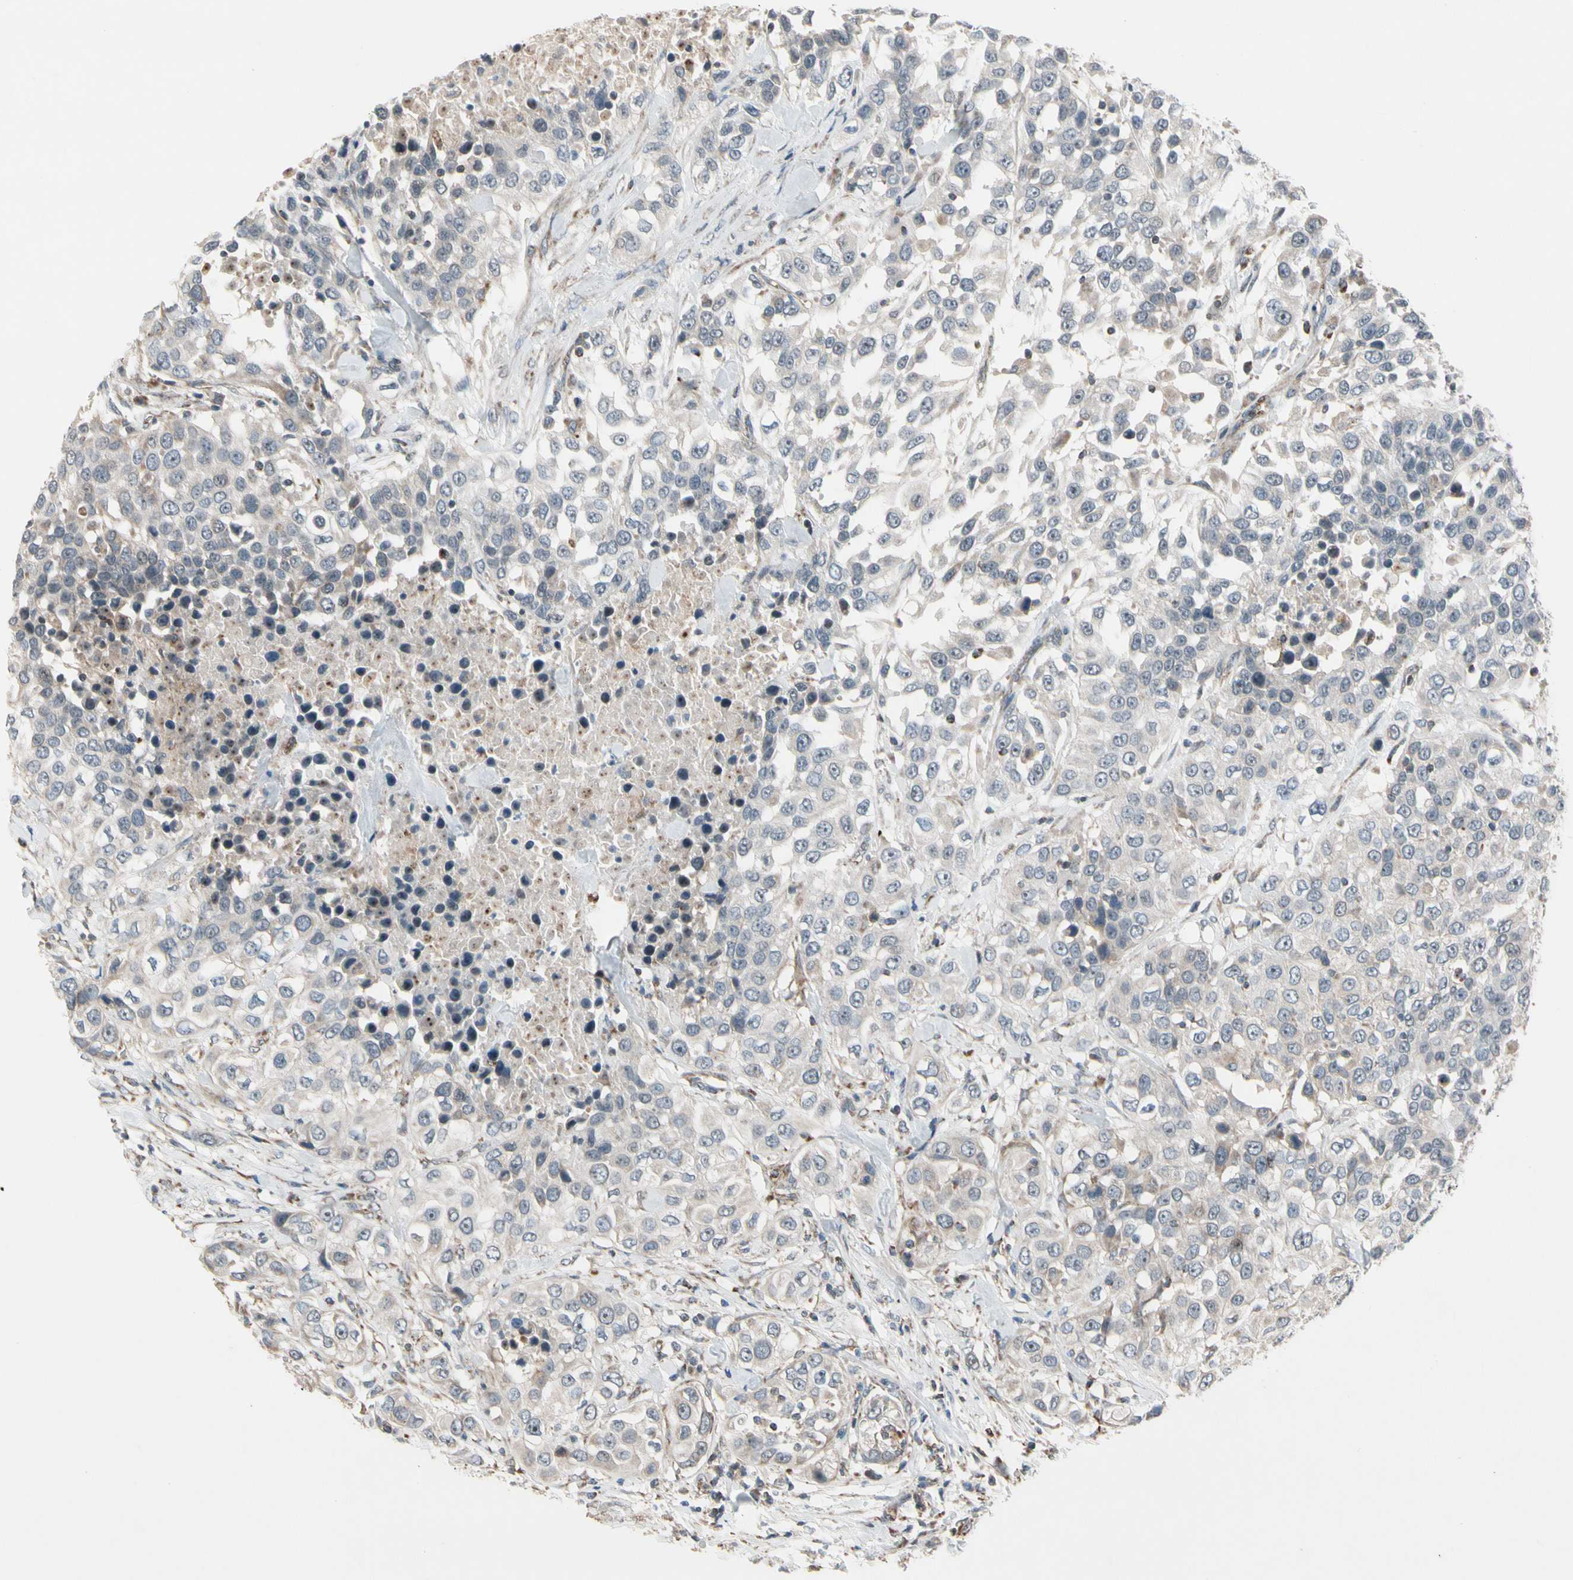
{"staining": {"intensity": "weak", "quantity": ">75%", "location": "cytoplasmic/membranous"}, "tissue": "urothelial cancer", "cell_type": "Tumor cells", "image_type": "cancer", "snomed": [{"axis": "morphology", "description": "Urothelial carcinoma, High grade"}, {"axis": "topography", "description": "Urinary bladder"}], "caption": "Immunohistochemistry histopathology image of urothelial cancer stained for a protein (brown), which demonstrates low levels of weak cytoplasmic/membranous positivity in approximately >75% of tumor cells.", "gene": "CPT1A", "patient": {"sex": "female", "age": 80}}